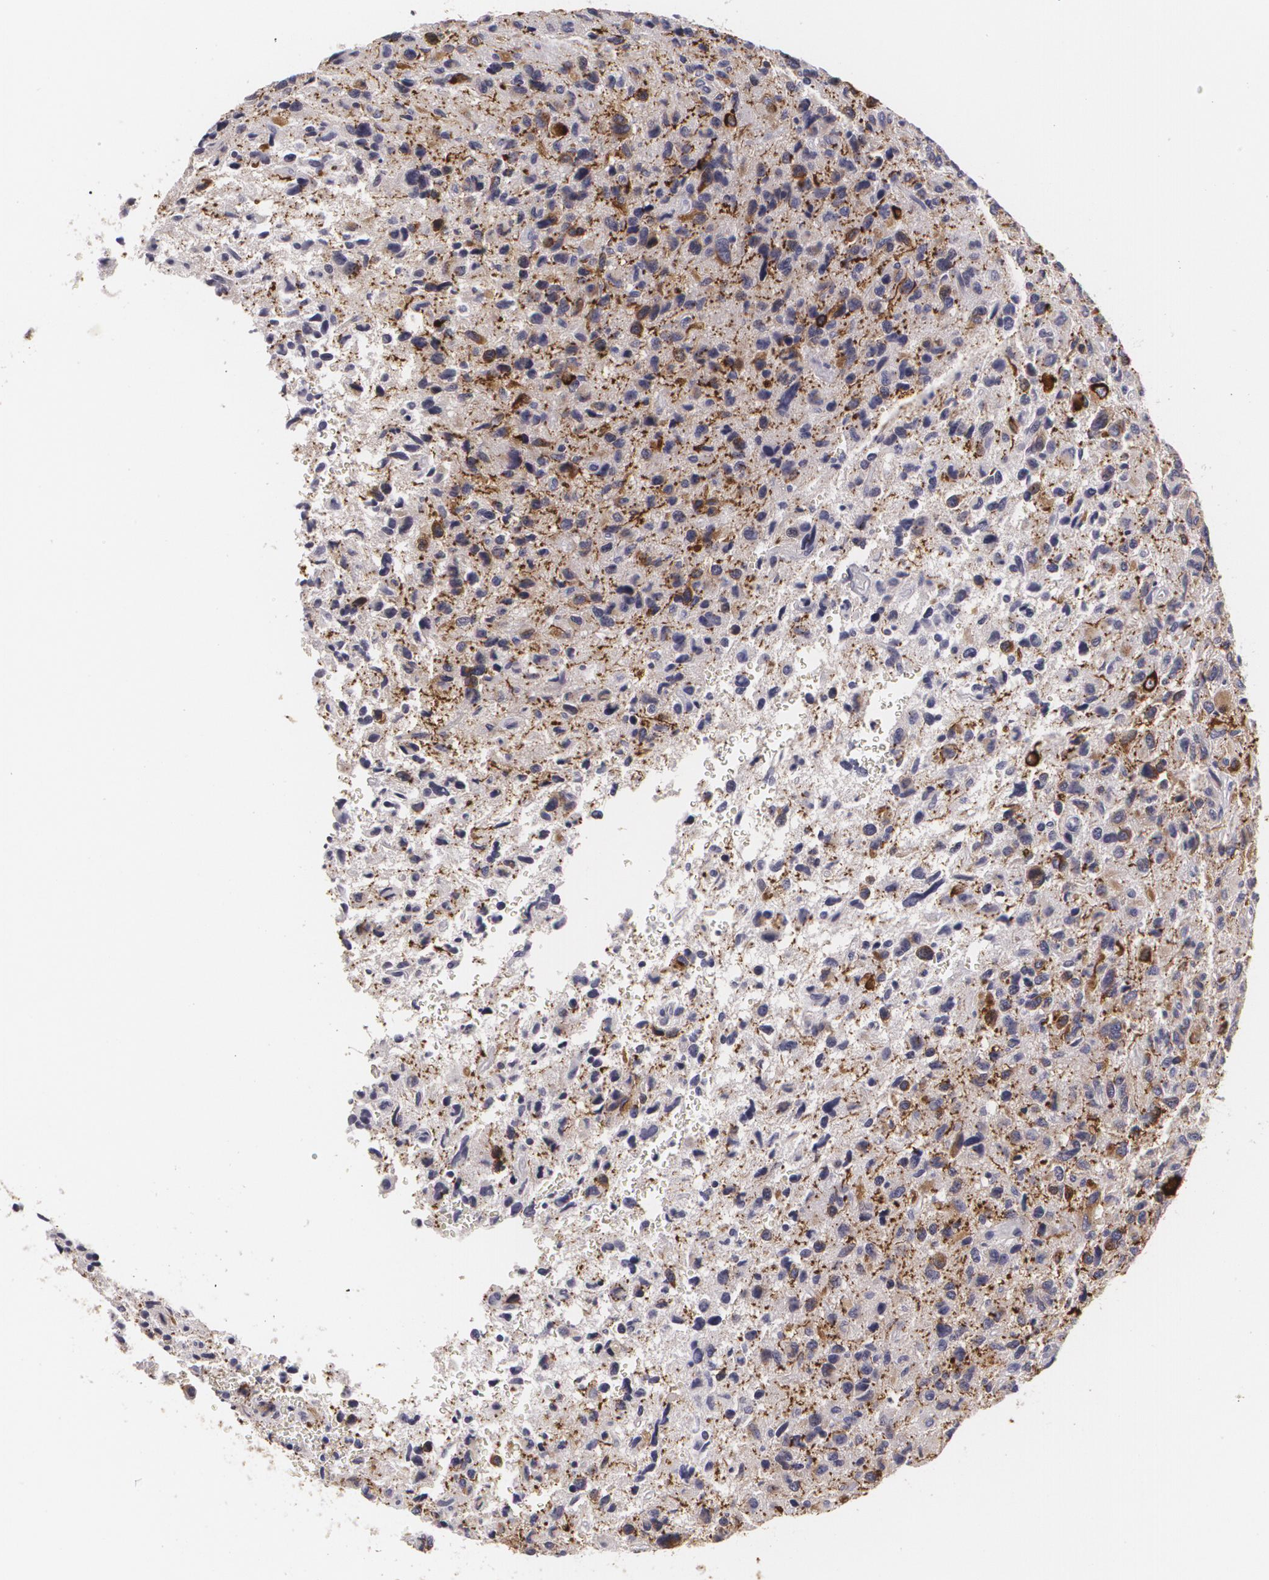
{"staining": {"intensity": "moderate", "quantity": "<25%", "location": "cytoplasmic/membranous"}, "tissue": "glioma", "cell_type": "Tumor cells", "image_type": "cancer", "snomed": [{"axis": "morphology", "description": "Glioma, malignant, High grade"}, {"axis": "topography", "description": "Brain"}], "caption": "Immunohistochemical staining of high-grade glioma (malignant) shows low levels of moderate cytoplasmic/membranous expression in approximately <25% of tumor cells.", "gene": "MAP2", "patient": {"sex": "female", "age": 60}}